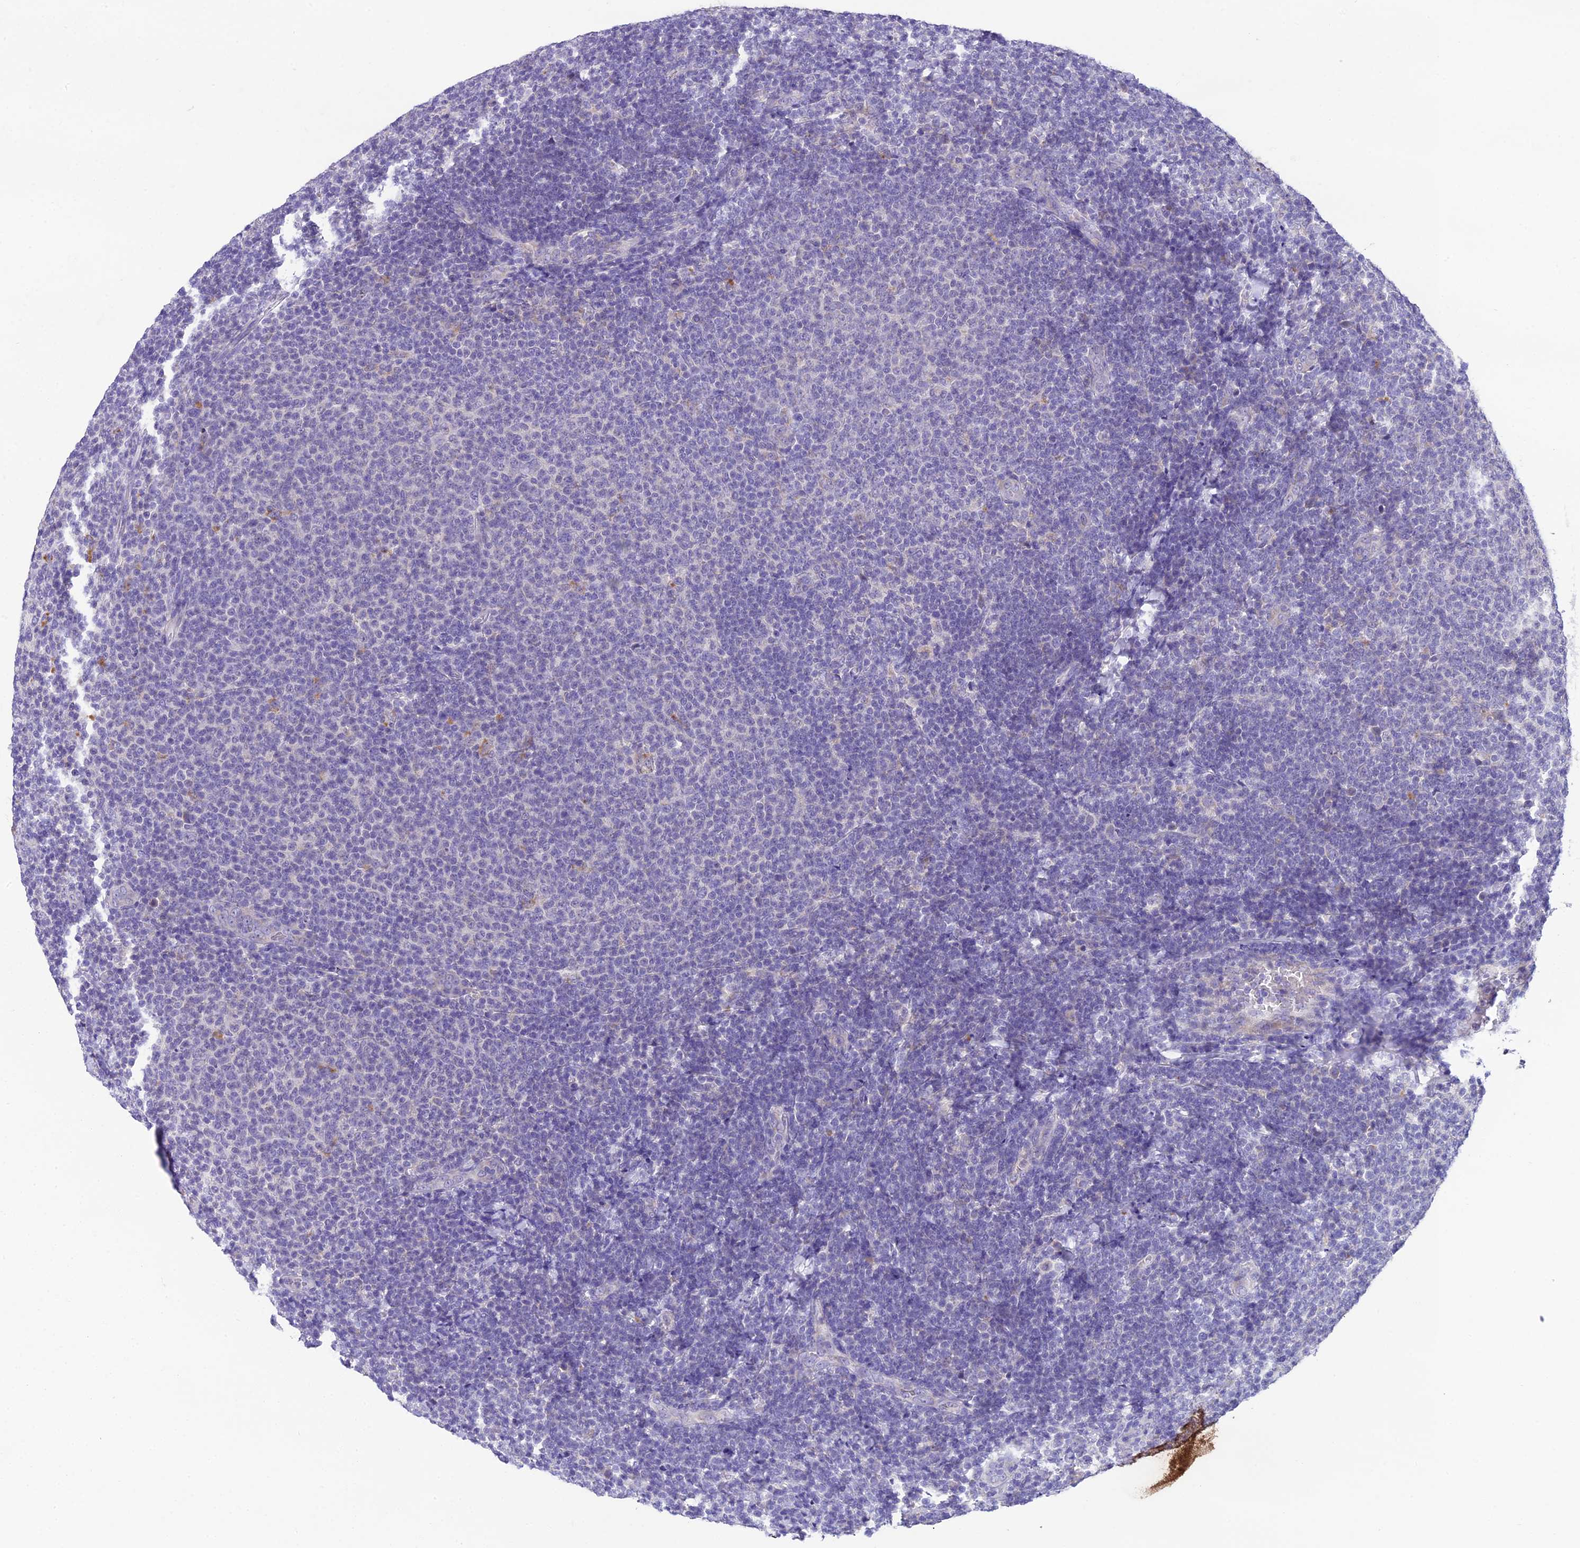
{"staining": {"intensity": "negative", "quantity": "none", "location": "none"}, "tissue": "lymphoma", "cell_type": "Tumor cells", "image_type": "cancer", "snomed": [{"axis": "morphology", "description": "Malignant lymphoma, non-Hodgkin's type, Low grade"}, {"axis": "topography", "description": "Lymph node"}], "caption": "IHC histopathology image of neoplastic tissue: human malignant lymphoma, non-Hodgkin's type (low-grade) stained with DAB shows no significant protein staining in tumor cells.", "gene": "MIIP", "patient": {"sex": "male", "age": 66}}